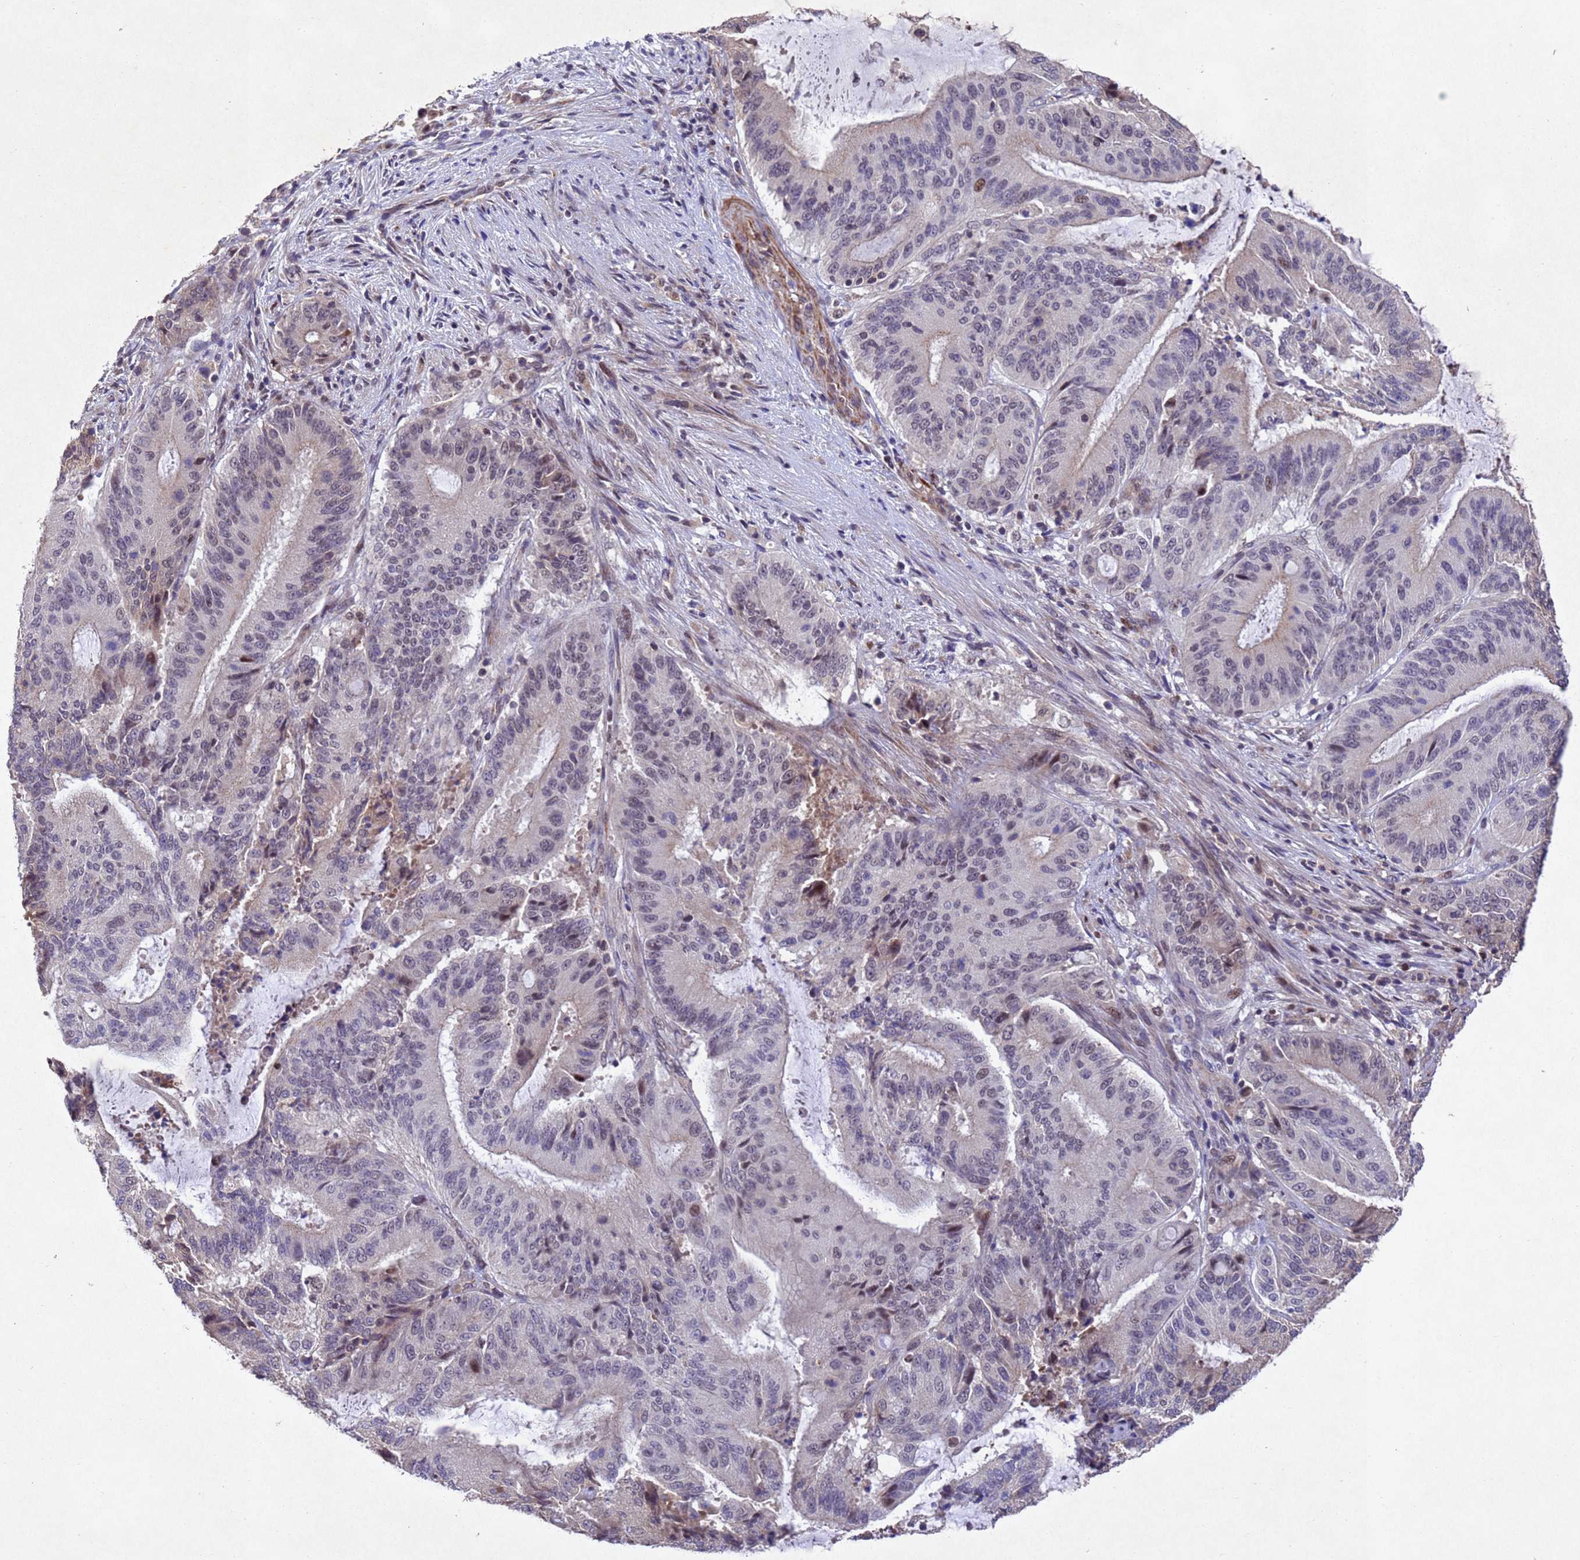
{"staining": {"intensity": "moderate", "quantity": "<25%", "location": "cytoplasmic/membranous,nuclear"}, "tissue": "liver cancer", "cell_type": "Tumor cells", "image_type": "cancer", "snomed": [{"axis": "morphology", "description": "Normal tissue, NOS"}, {"axis": "morphology", "description": "Cholangiocarcinoma"}, {"axis": "topography", "description": "Liver"}, {"axis": "topography", "description": "Peripheral nerve tissue"}], "caption": "A photomicrograph of human cholangiocarcinoma (liver) stained for a protein reveals moderate cytoplasmic/membranous and nuclear brown staining in tumor cells. Using DAB (brown) and hematoxylin (blue) stains, captured at high magnification using brightfield microscopy.", "gene": "TBK1", "patient": {"sex": "female", "age": 73}}